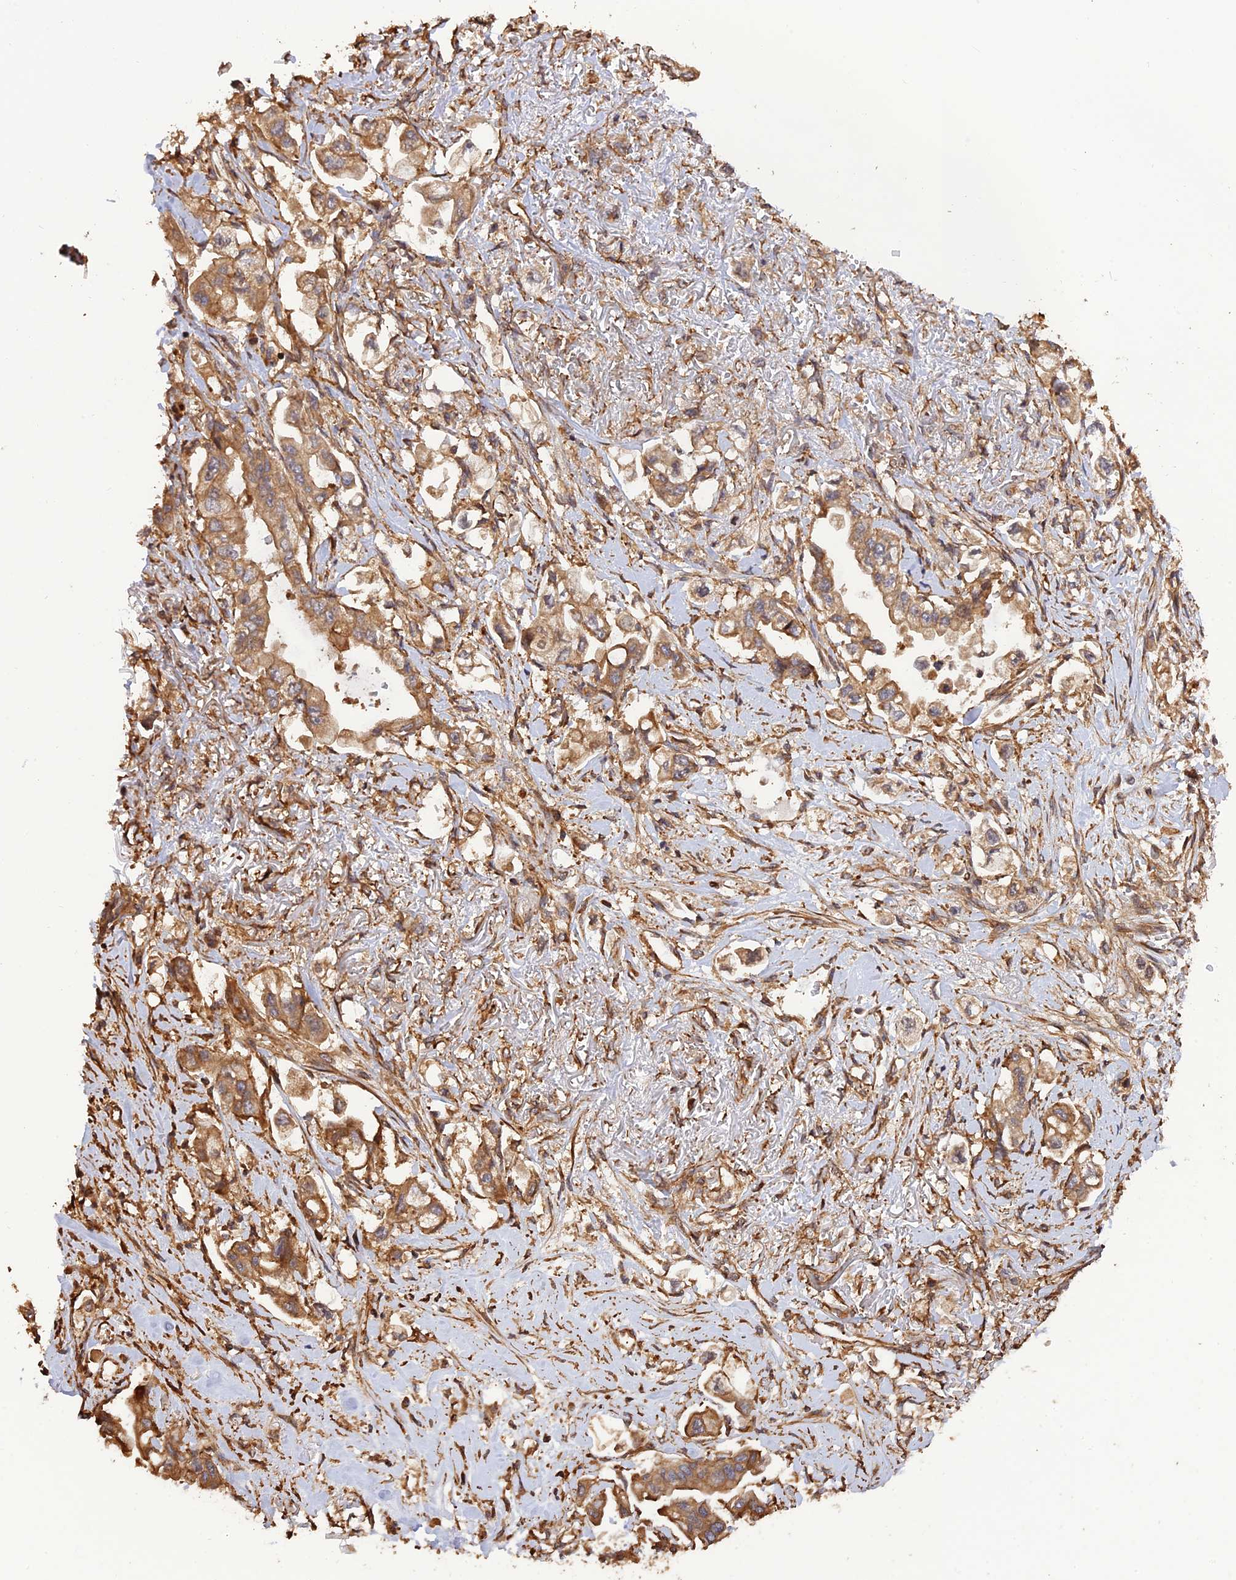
{"staining": {"intensity": "moderate", "quantity": ">75%", "location": "cytoplasmic/membranous"}, "tissue": "stomach cancer", "cell_type": "Tumor cells", "image_type": "cancer", "snomed": [{"axis": "morphology", "description": "Adenocarcinoma, NOS"}, {"axis": "topography", "description": "Stomach"}], "caption": "Moderate cytoplasmic/membranous staining is identified in approximately >75% of tumor cells in stomach adenocarcinoma. Ihc stains the protein in brown and the nuclei are stained blue.", "gene": "CREBL2", "patient": {"sex": "male", "age": 62}}